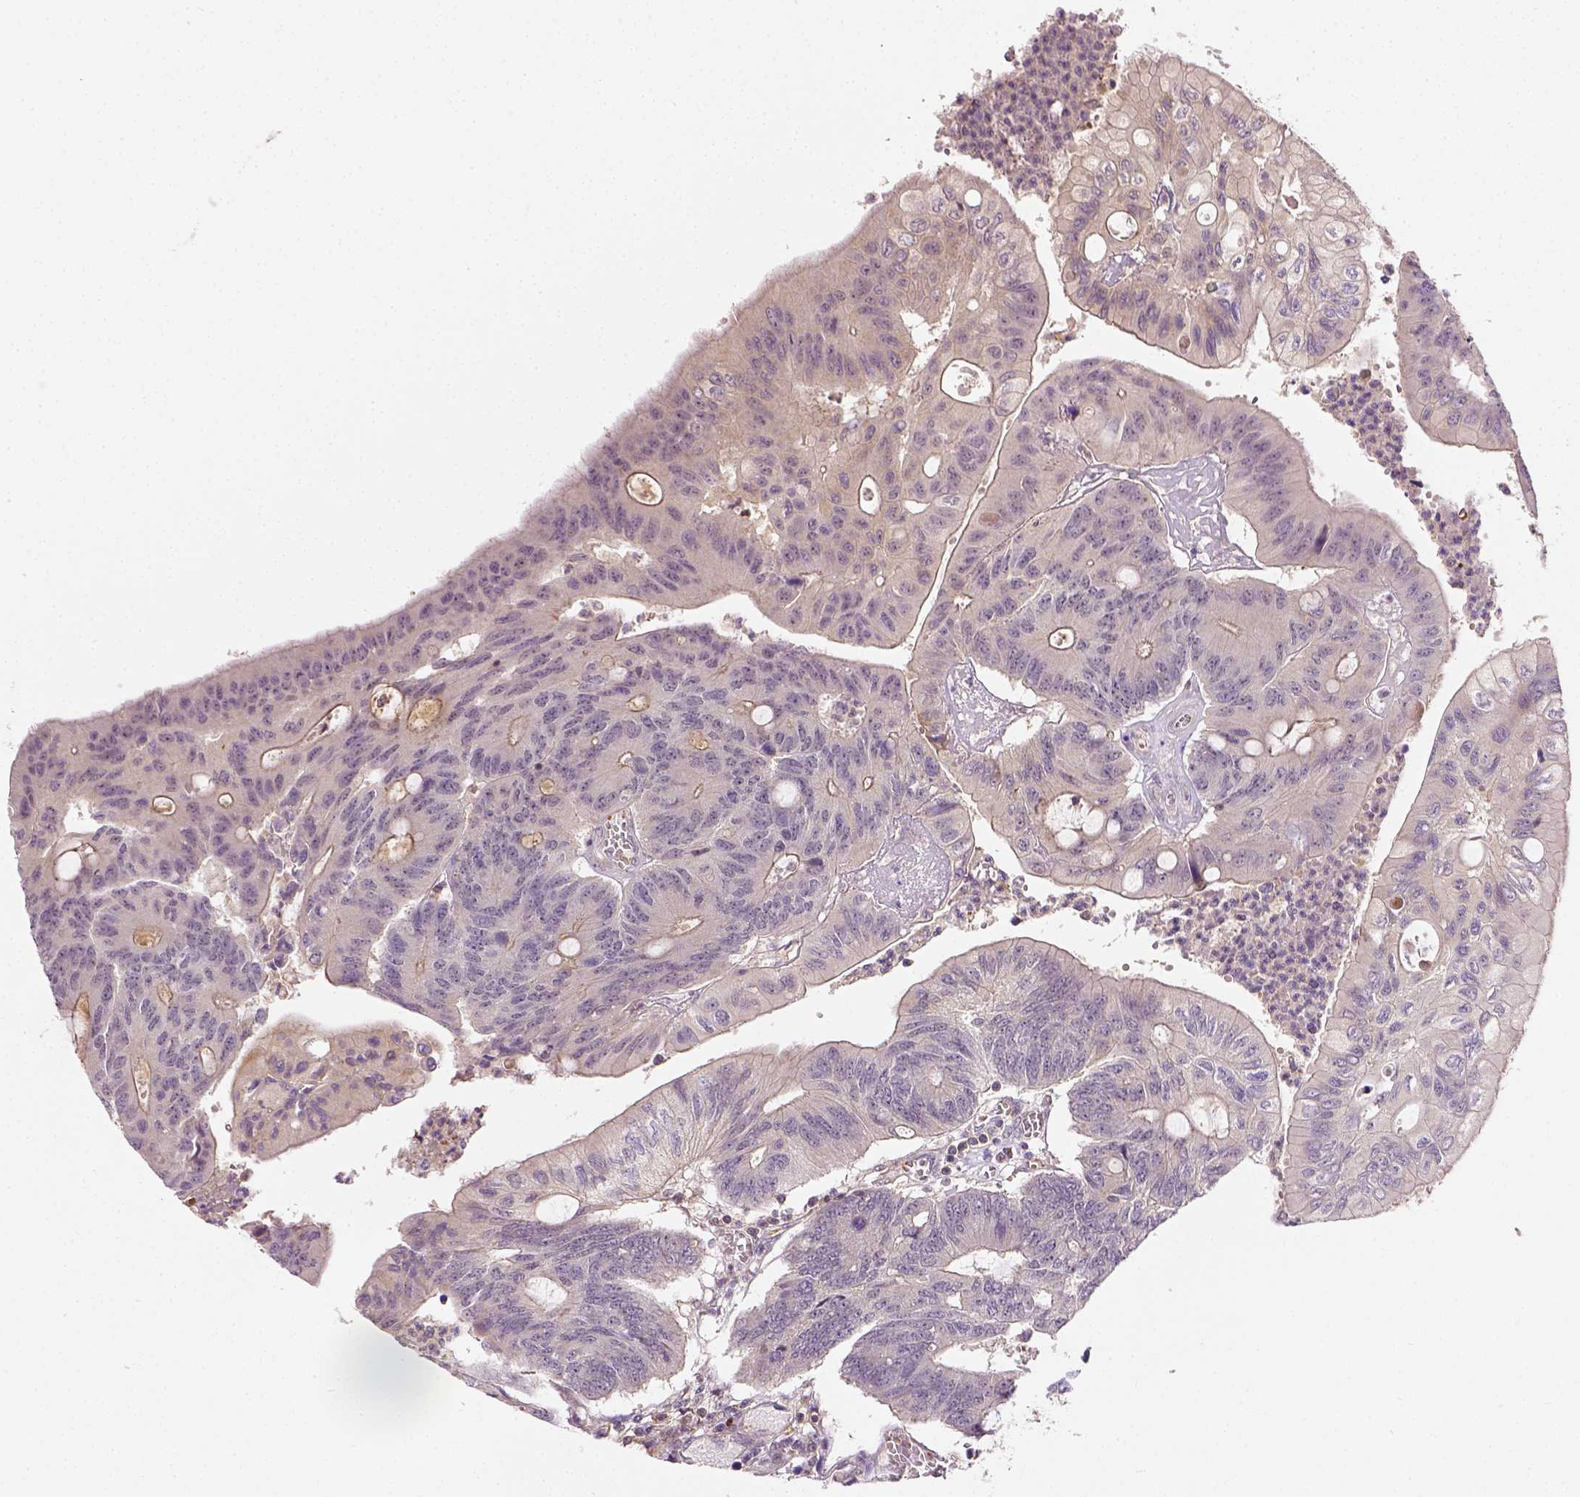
{"staining": {"intensity": "negative", "quantity": "none", "location": "none"}, "tissue": "colorectal cancer", "cell_type": "Tumor cells", "image_type": "cancer", "snomed": [{"axis": "morphology", "description": "Adenocarcinoma, NOS"}, {"axis": "topography", "description": "Colon"}], "caption": "A histopathology image of colorectal adenocarcinoma stained for a protein exhibits no brown staining in tumor cells.", "gene": "MATK", "patient": {"sex": "male", "age": 65}}